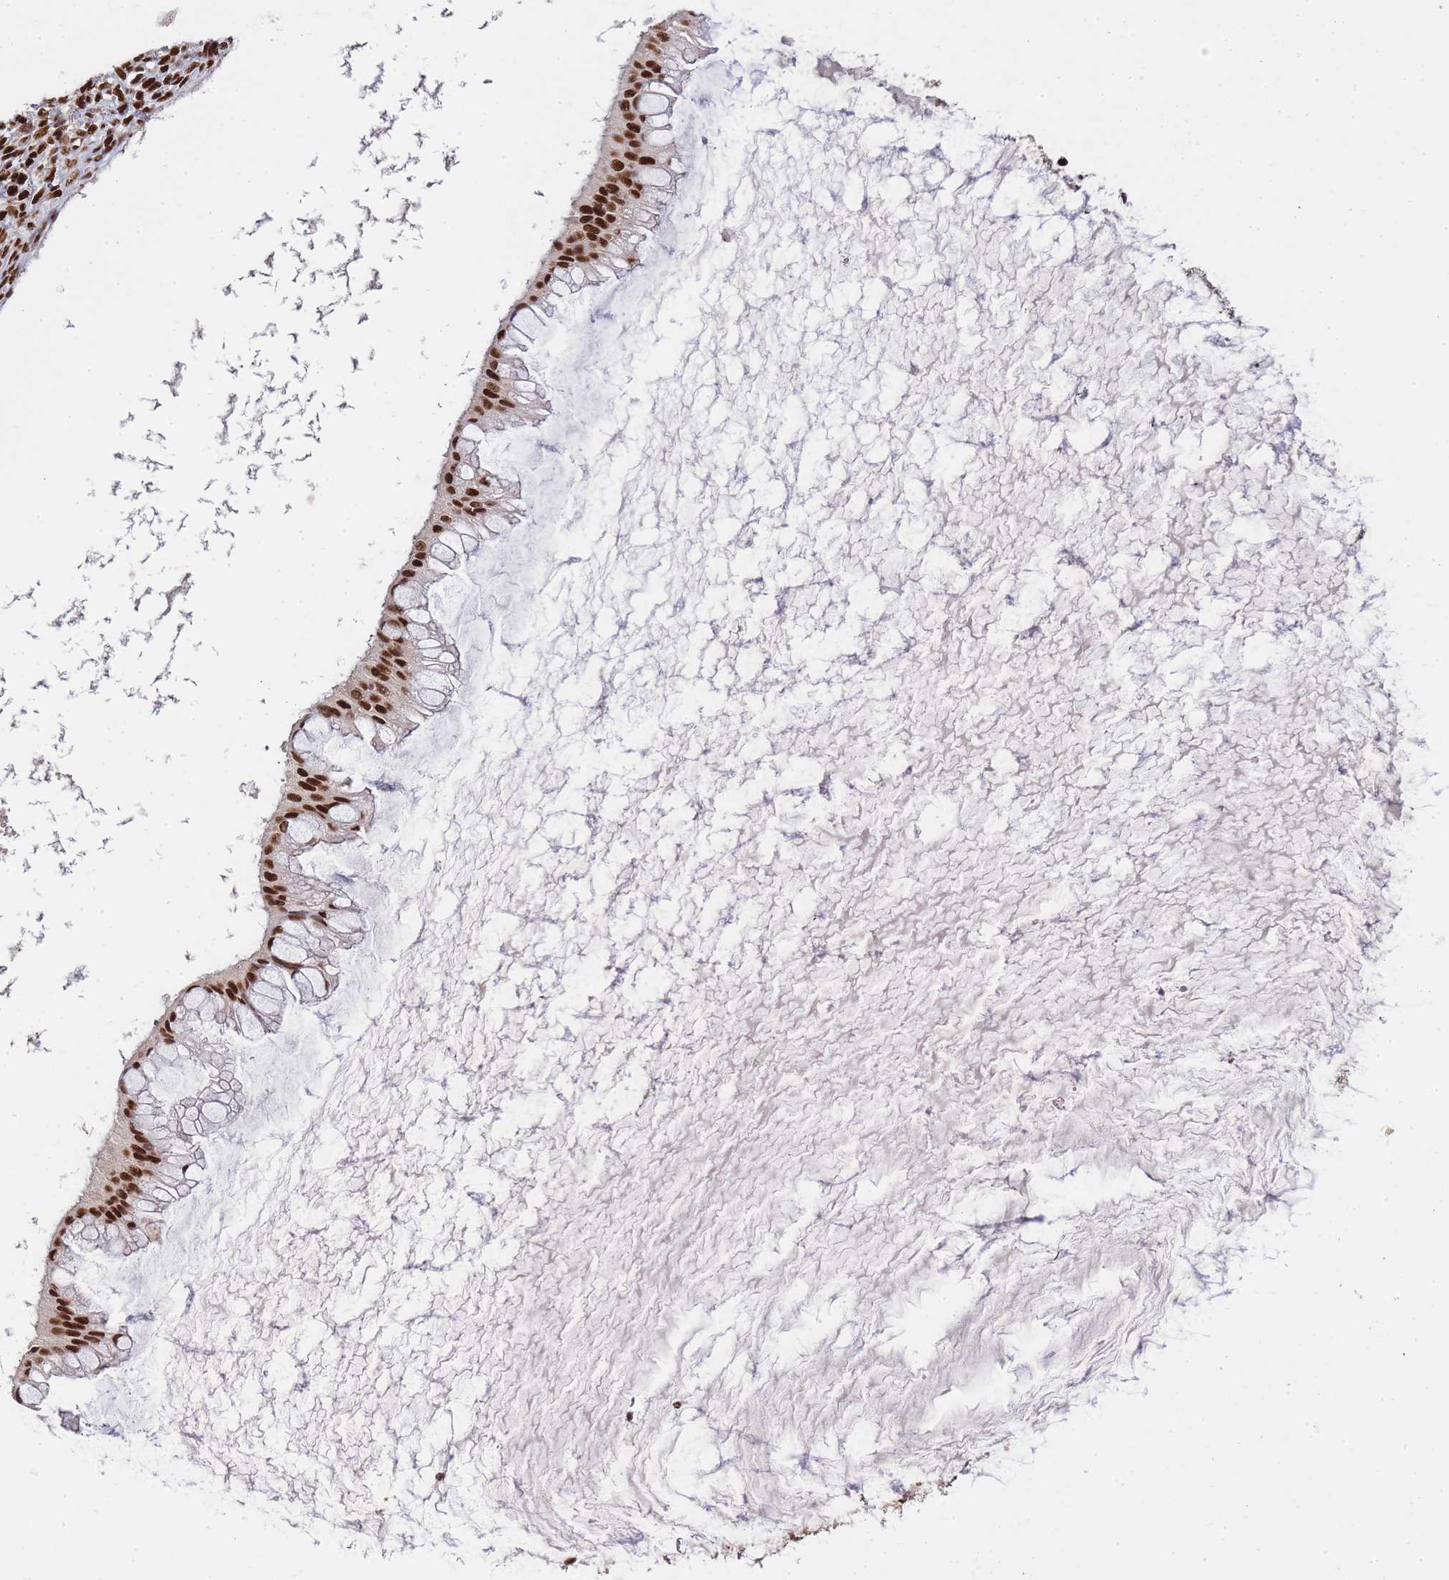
{"staining": {"intensity": "strong", "quantity": ">75%", "location": "nuclear"}, "tissue": "ovarian cancer", "cell_type": "Tumor cells", "image_type": "cancer", "snomed": [{"axis": "morphology", "description": "Cystadenocarcinoma, mucinous, NOS"}, {"axis": "topography", "description": "Ovary"}], "caption": "A photomicrograph of human ovarian cancer (mucinous cystadenocarcinoma) stained for a protein demonstrates strong nuclear brown staining in tumor cells.", "gene": "PRKDC", "patient": {"sex": "female", "age": 73}}